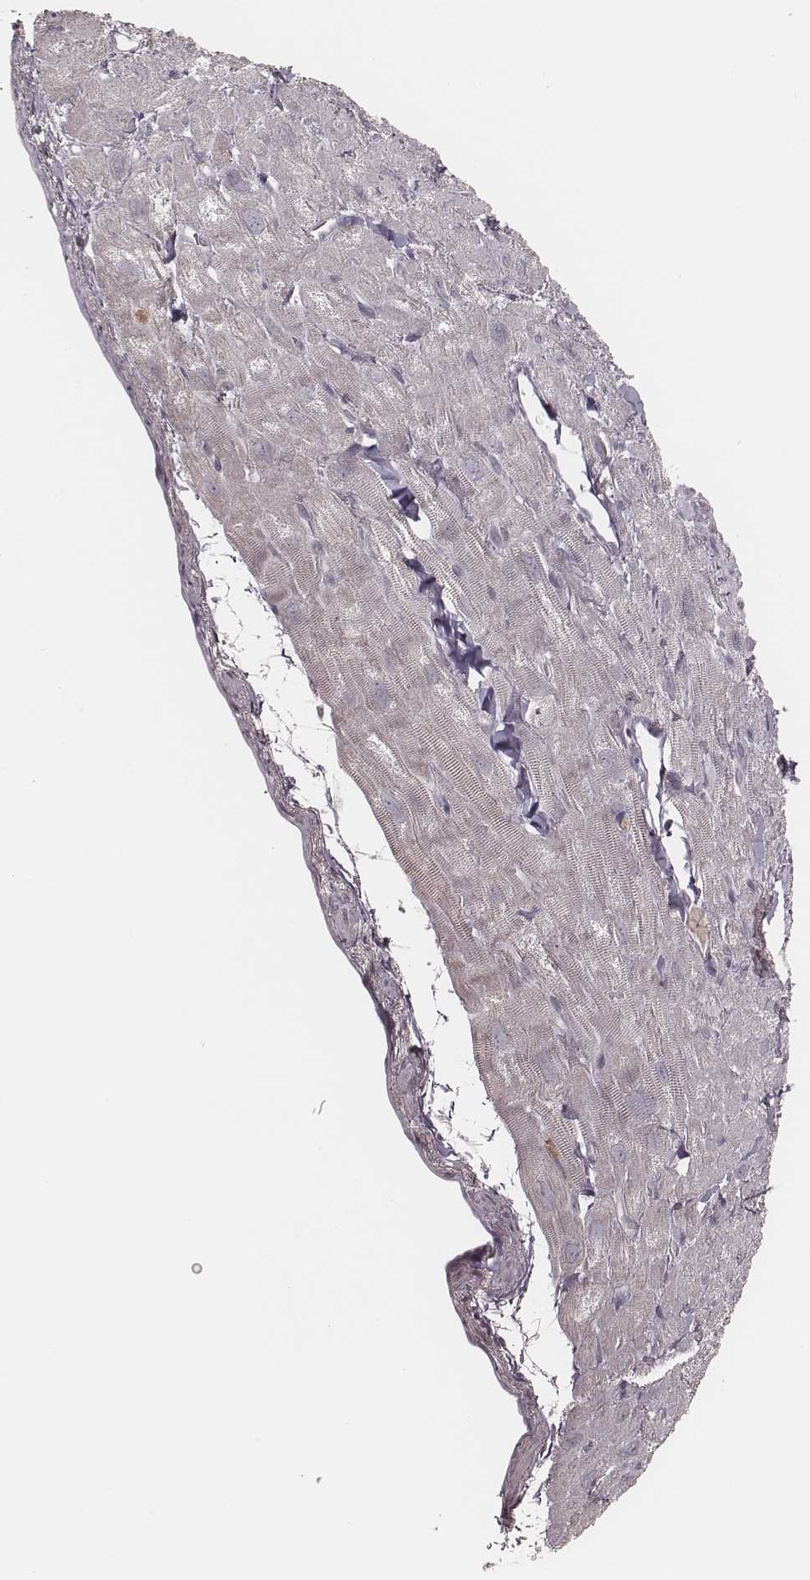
{"staining": {"intensity": "negative", "quantity": "none", "location": "none"}, "tissue": "heart muscle", "cell_type": "Cardiomyocytes", "image_type": "normal", "snomed": [{"axis": "morphology", "description": "Normal tissue, NOS"}, {"axis": "topography", "description": "Heart"}], "caption": "DAB (3,3'-diaminobenzidine) immunohistochemical staining of benign heart muscle exhibits no significant positivity in cardiomyocytes. The staining is performed using DAB brown chromogen with nuclei counter-stained in using hematoxylin.", "gene": "KITLG", "patient": {"sex": "female", "age": 62}}